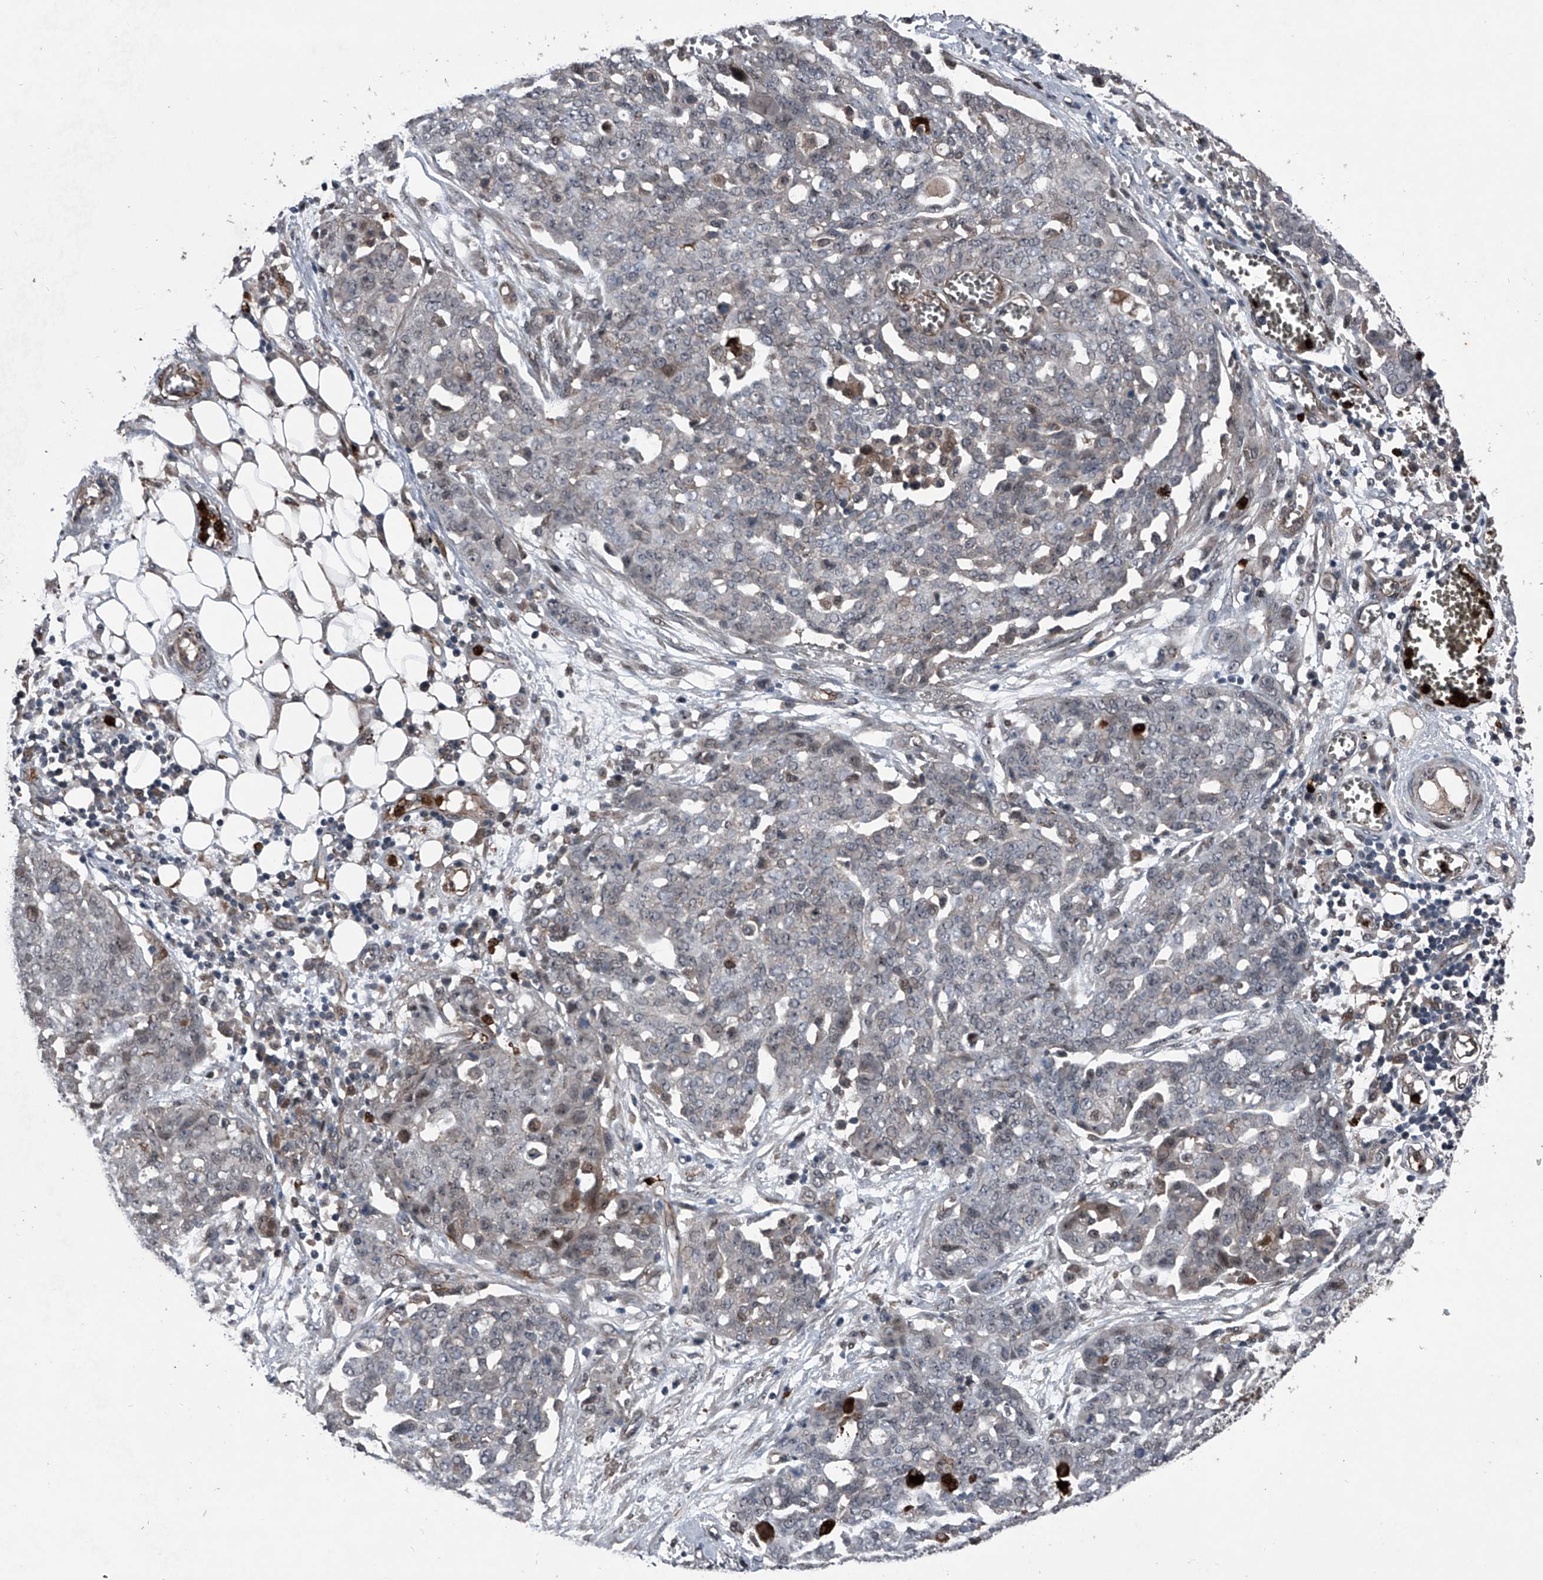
{"staining": {"intensity": "weak", "quantity": "<25%", "location": "cytoplasmic/membranous"}, "tissue": "ovarian cancer", "cell_type": "Tumor cells", "image_type": "cancer", "snomed": [{"axis": "morphology", "description": "Cystadenocarcinoma, serous, NOS"}, {"axis": "topography", "description": "Soft tissue"}, {"axis": "topography", "description": "Ovary"}], "caption": "This is an IHC photomicrograph of ovarian cancer. There is no staining in tumor cells.", "gene": "MAPKAP1", "patient": {"sex": "female", "age": 57}}